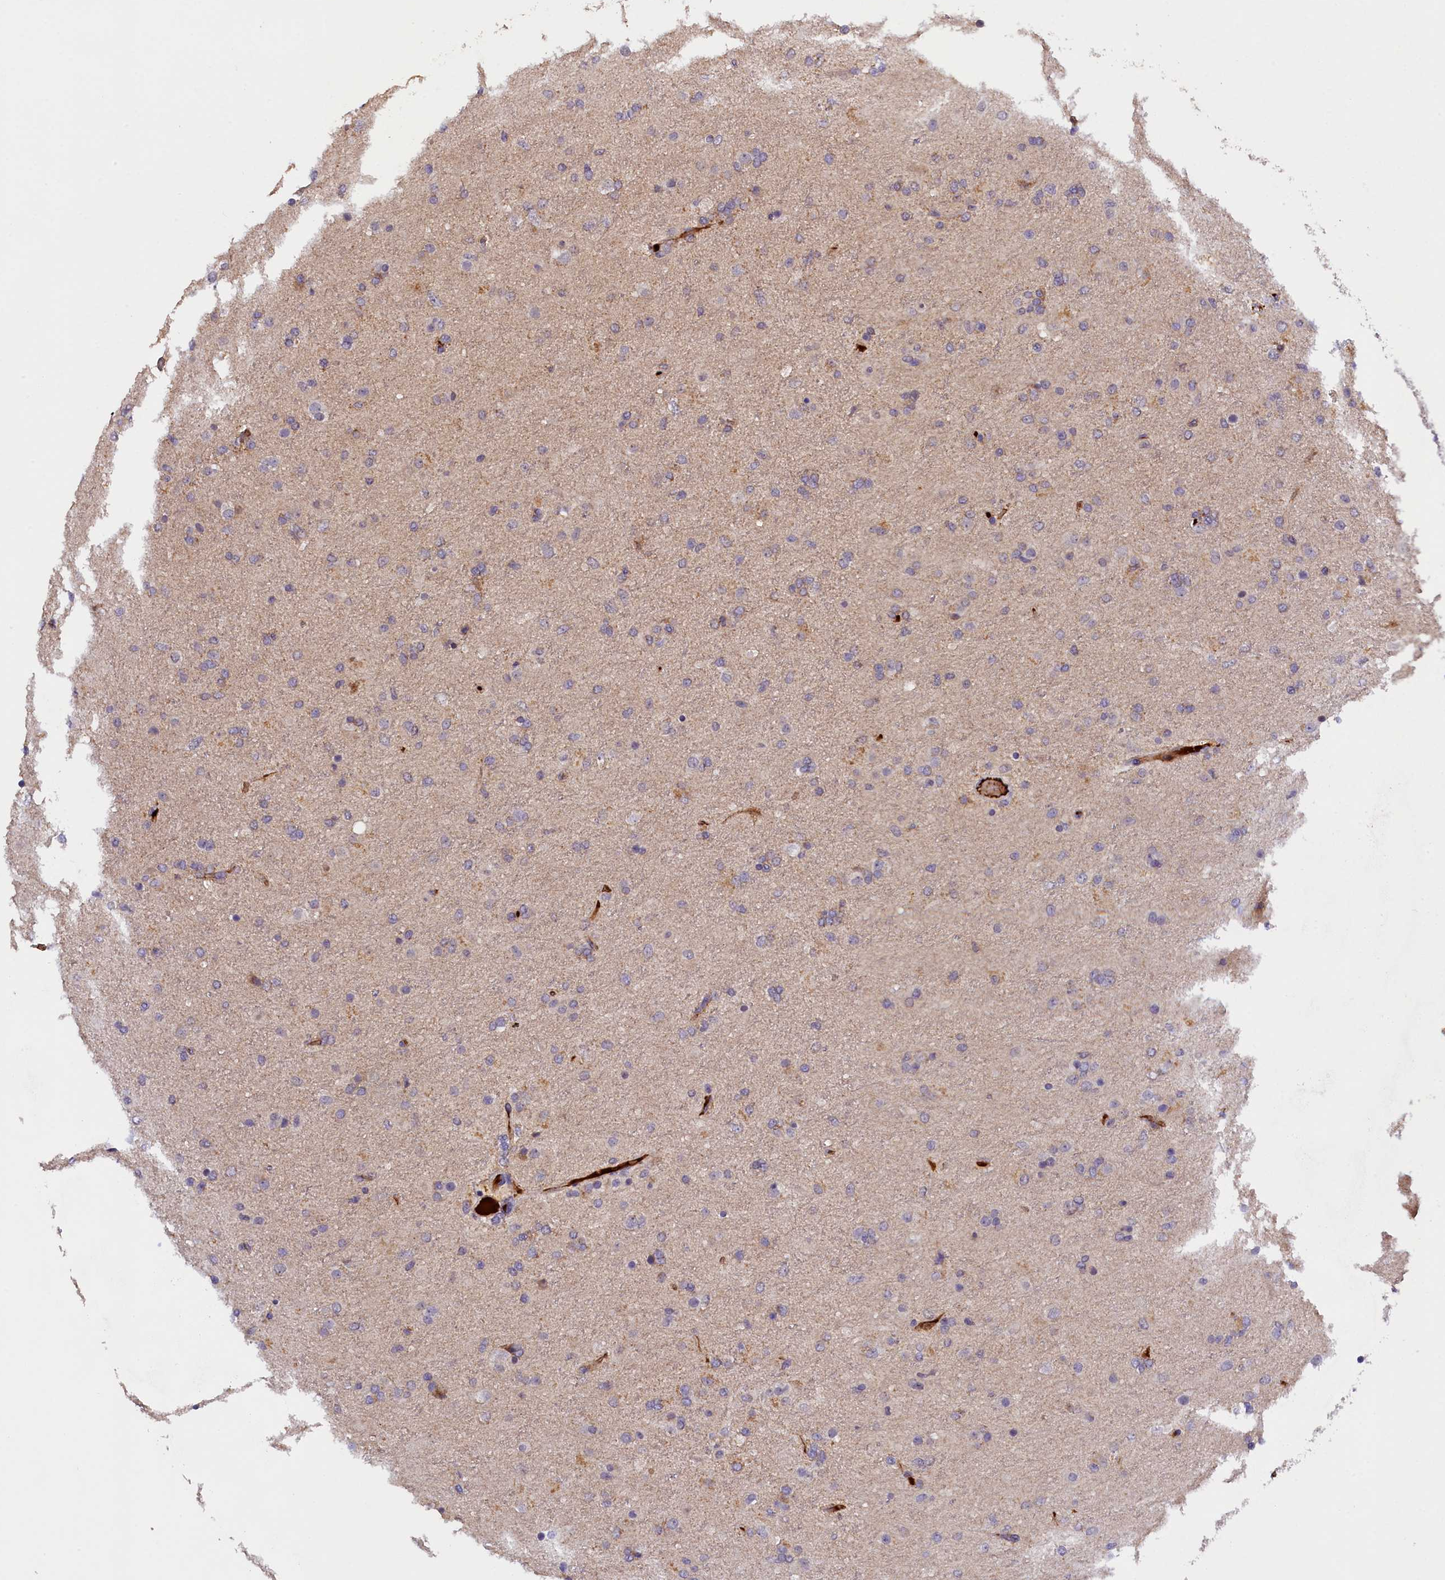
{"staining": {"intensity": "weak", "quantity": "25%-75%", "location": "cytoplasmic/membranous"}, "tissue": "glioma", "cell_type": "Tumor cells", "image_type": "cancer", "snomed": [{"axis": "morphology", "description": "Glioma, malignant, Low grade"}, {"axis": "topography", "description": "Brain"}], "caption": "Glioma tissue demonstrates weak cytoplasmic/membranous positivity in approximately 25%-75% of tumor cells, visualized by immunohistochemistry. The staining is performed using DAB (3,3'-diaminobenzidine) brown chromogen to label protein expression. The nuclei are counter-stained blue using hematoxylin.", "gene": "PHAF1", "patient": {"sex": "male", "age": 65}}